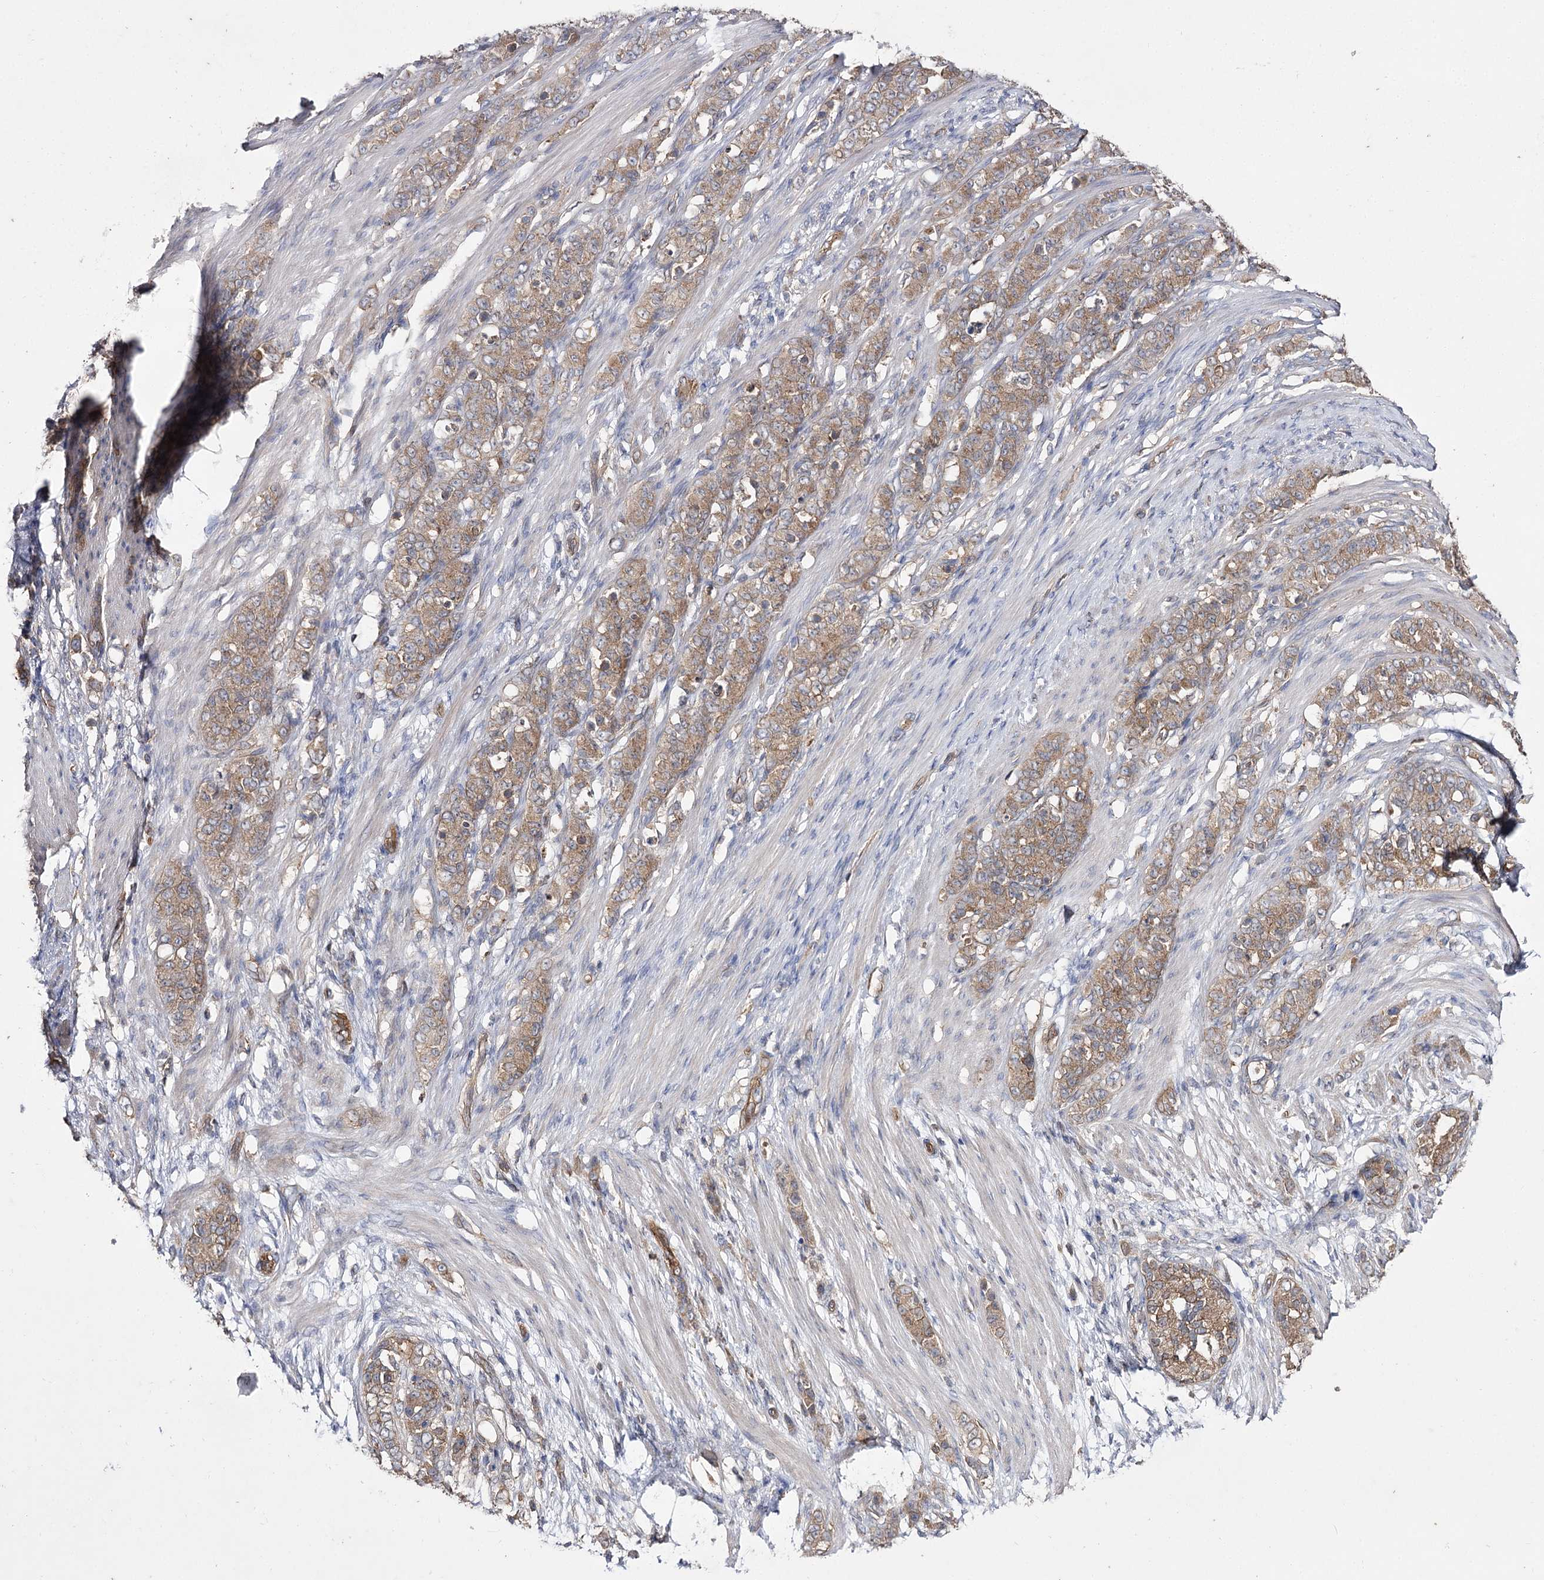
{"staining": {"intensity": "moderate", "quantity": ">75%", "location": "cytoplasmic/membranous"}, "tissue": "stomach cancer", "cell_type": "Tumor cells", "image_type": "cancer", "snomed": [{"axis": "morphology", "description": "Adenocarcinoma, NOS"}, {"axis": "topography", "description": "Stomach"}], "caption": "Tumor cells reveal medium levels of moderate cytoplasmic/membranous positivity in approximately >75% of cells in stomach cancer.", "gene": "BCR", "patient": {"sex": "female", "age": 79}}